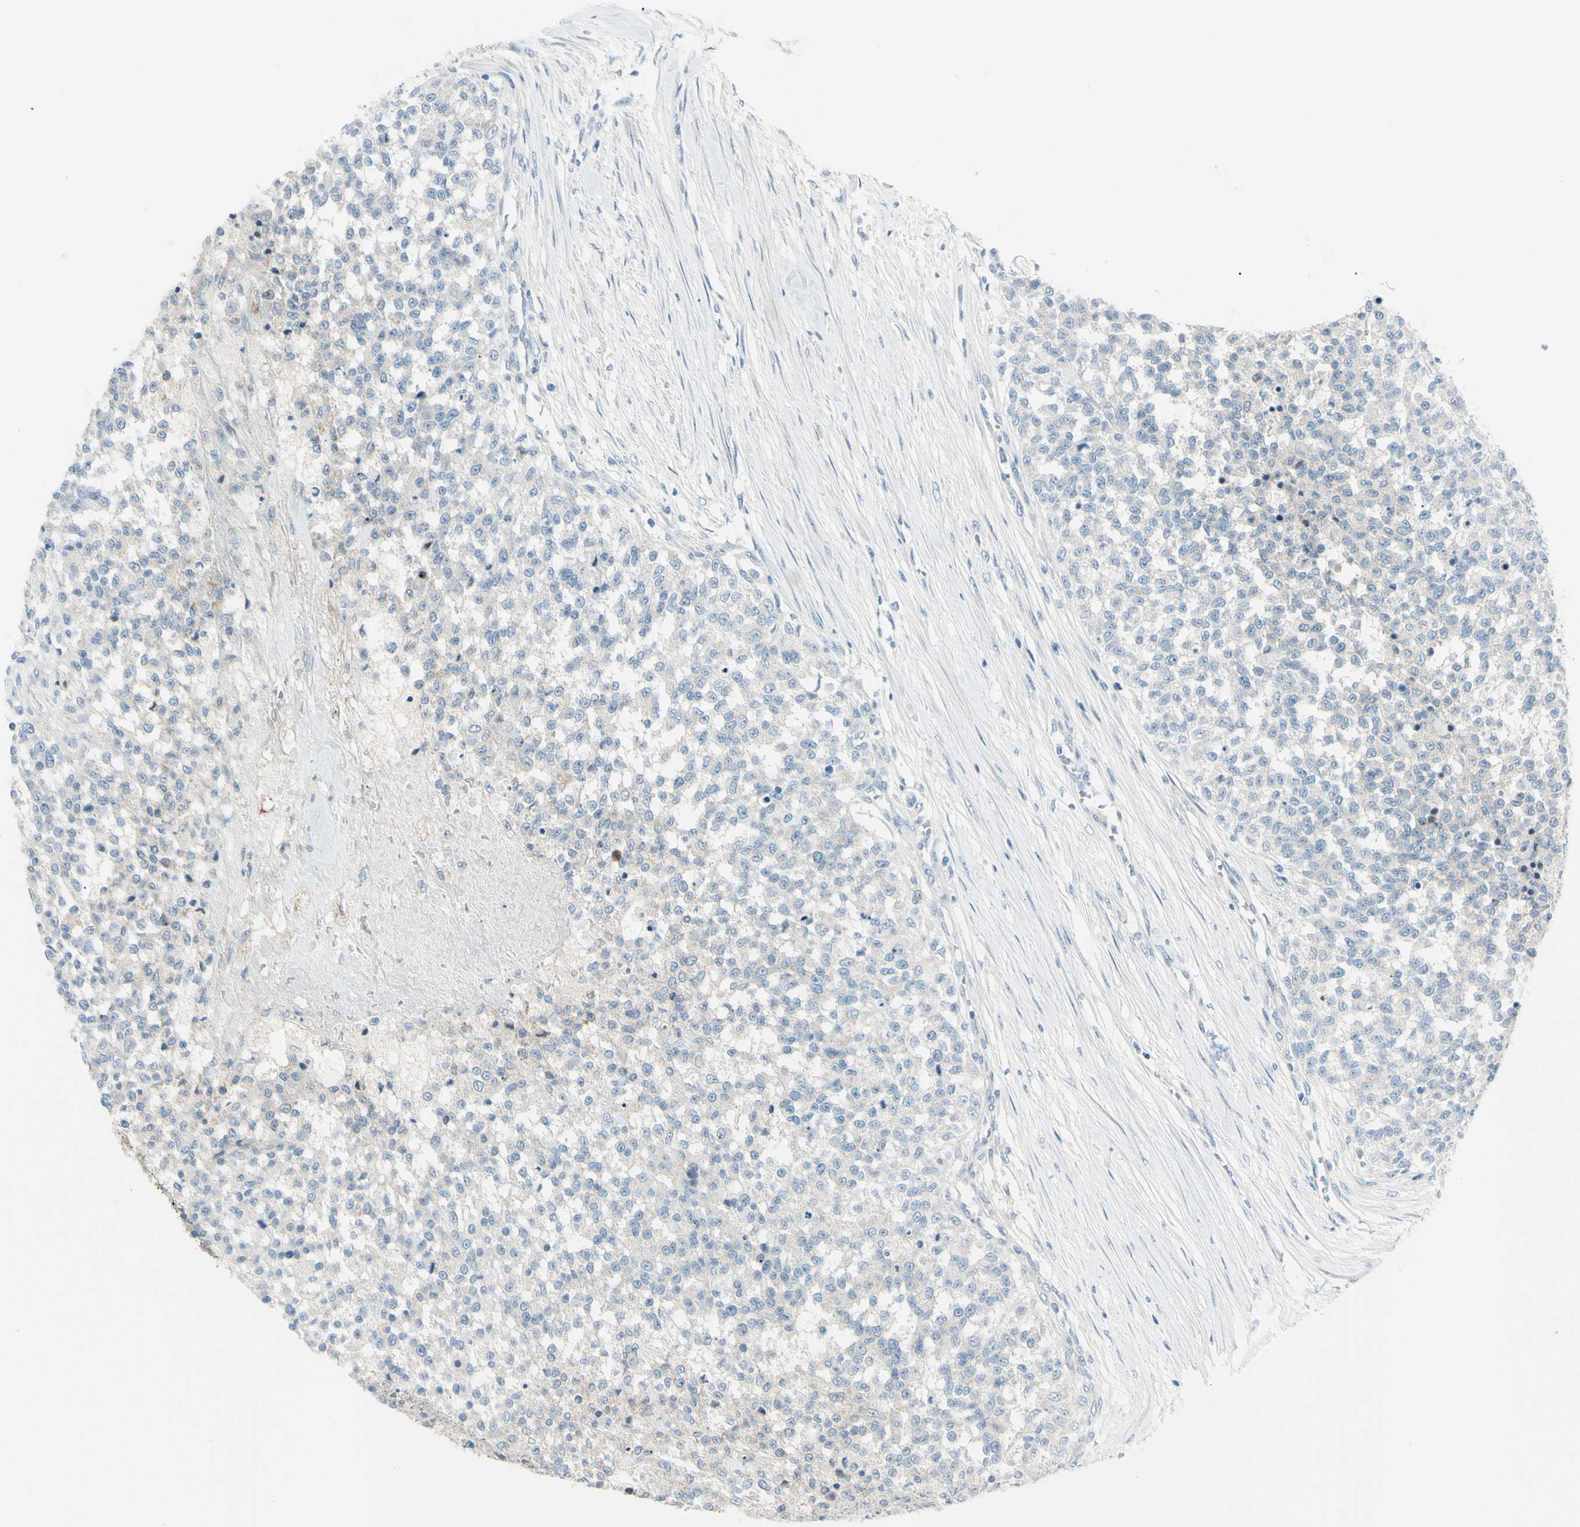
{"staining": {"intensity": "weak", "quantity": "<25%", "location": "cytoplasmic/membranous"}, "tissue": "testis cancer", "cell_type": "Tumor cells", "image_type": "cancer", "snomed": [{"axis": "morphology", "description": "Seminoma, NOS"}, {"axis": "topography", "description": "Testis"}], "caption": "The image exhibits no significant expression in tumor cells of testis seminoma.", "gene": "LRRK1", "patient": {"sex": "male", "age": 59}}